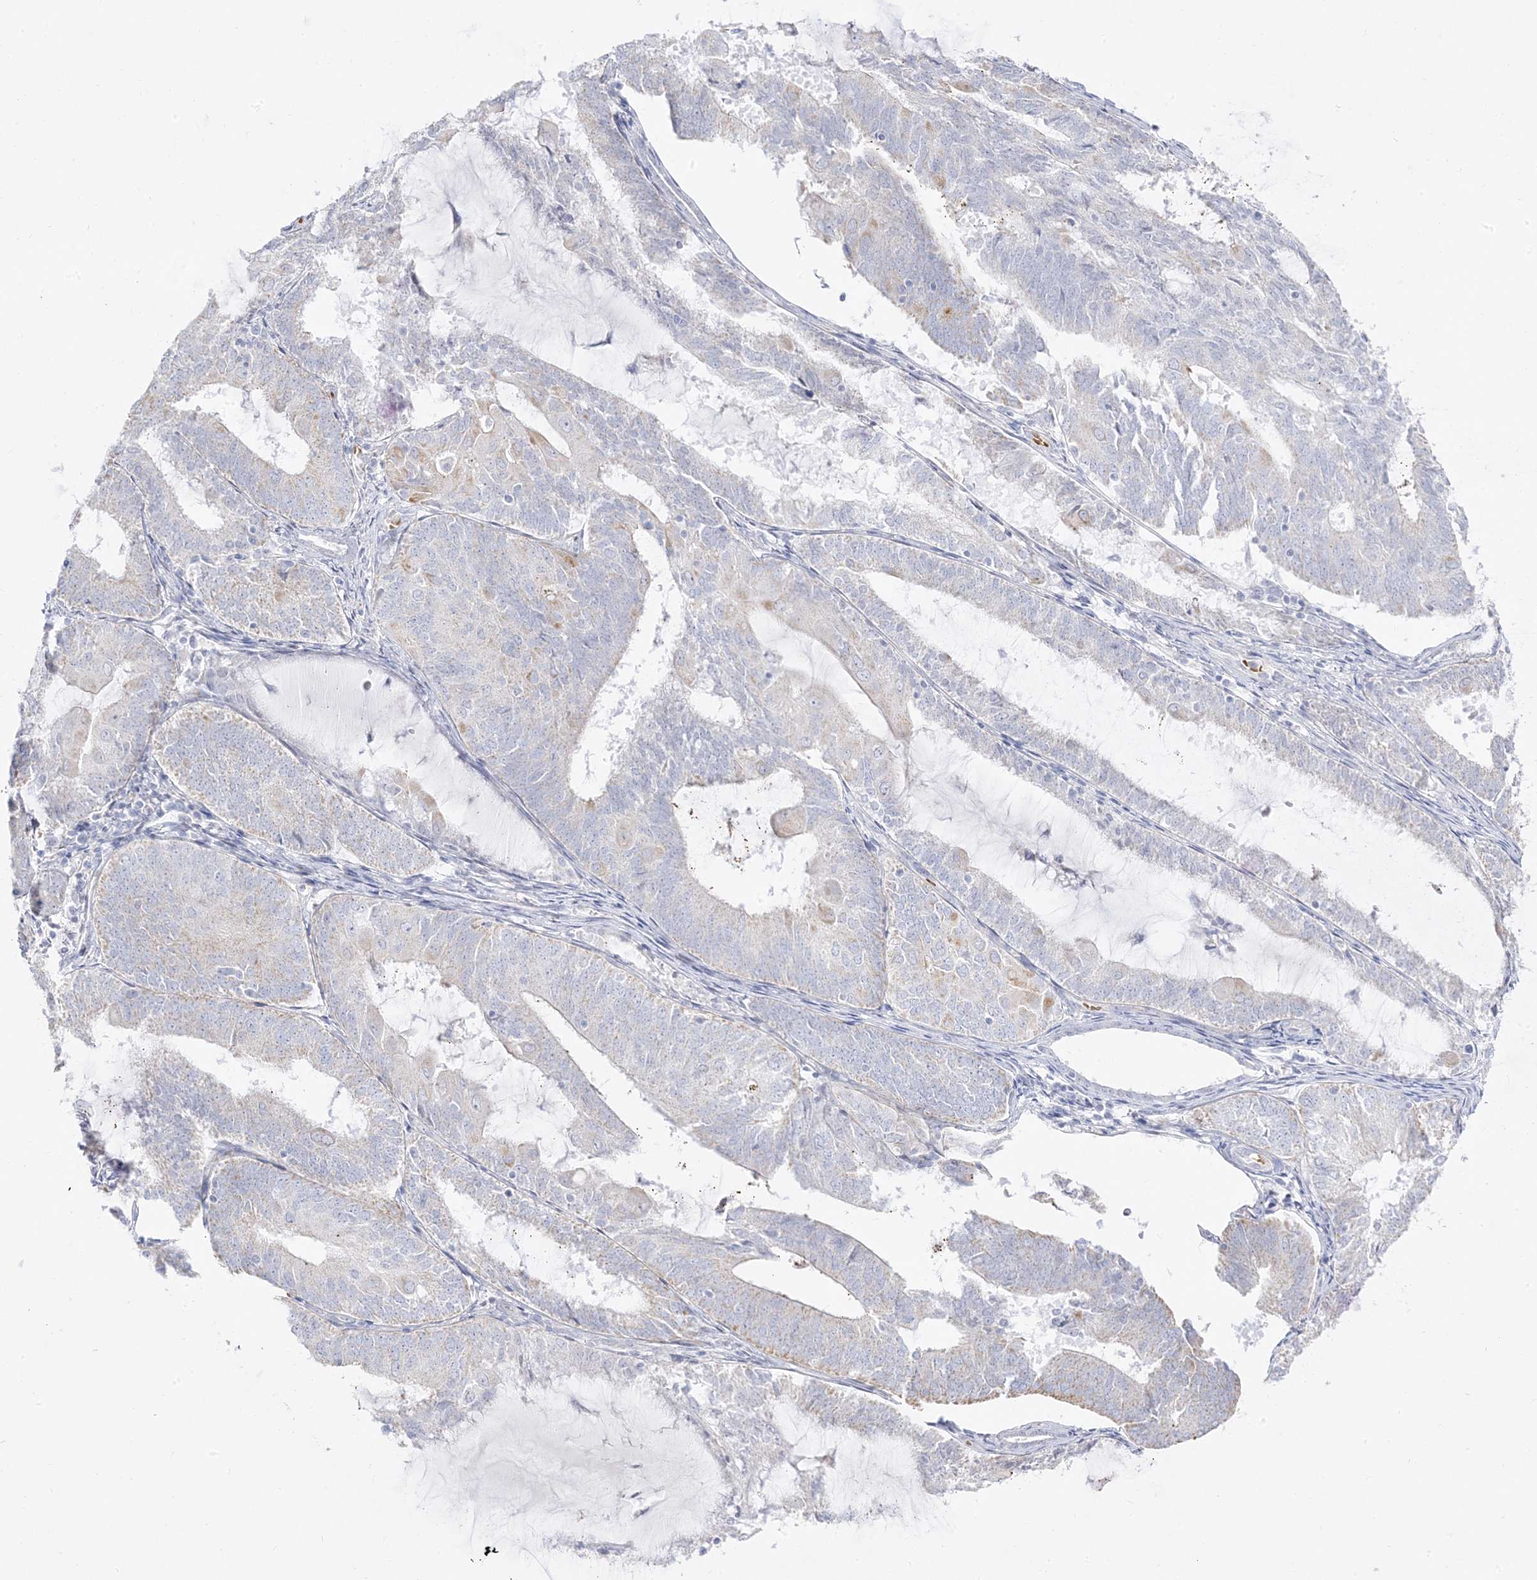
{"staining": {"intensity": "negative", "quantity": "none", "location": "none"}, "tissue": "endometrial cancer", "cell_type": "Tumor cells", "image_type": "cancer", "snomed": [{"axis": "morphology", "description": "Adenocarcinoma, NOS"}, {"axis": "topography", "description": "Endometrium"}], "caption": "There is no significant positivity in tumor cells of endometrial cancer.", "gene": "TRANK1", "patient": {"sex": "female", "age": 81}}